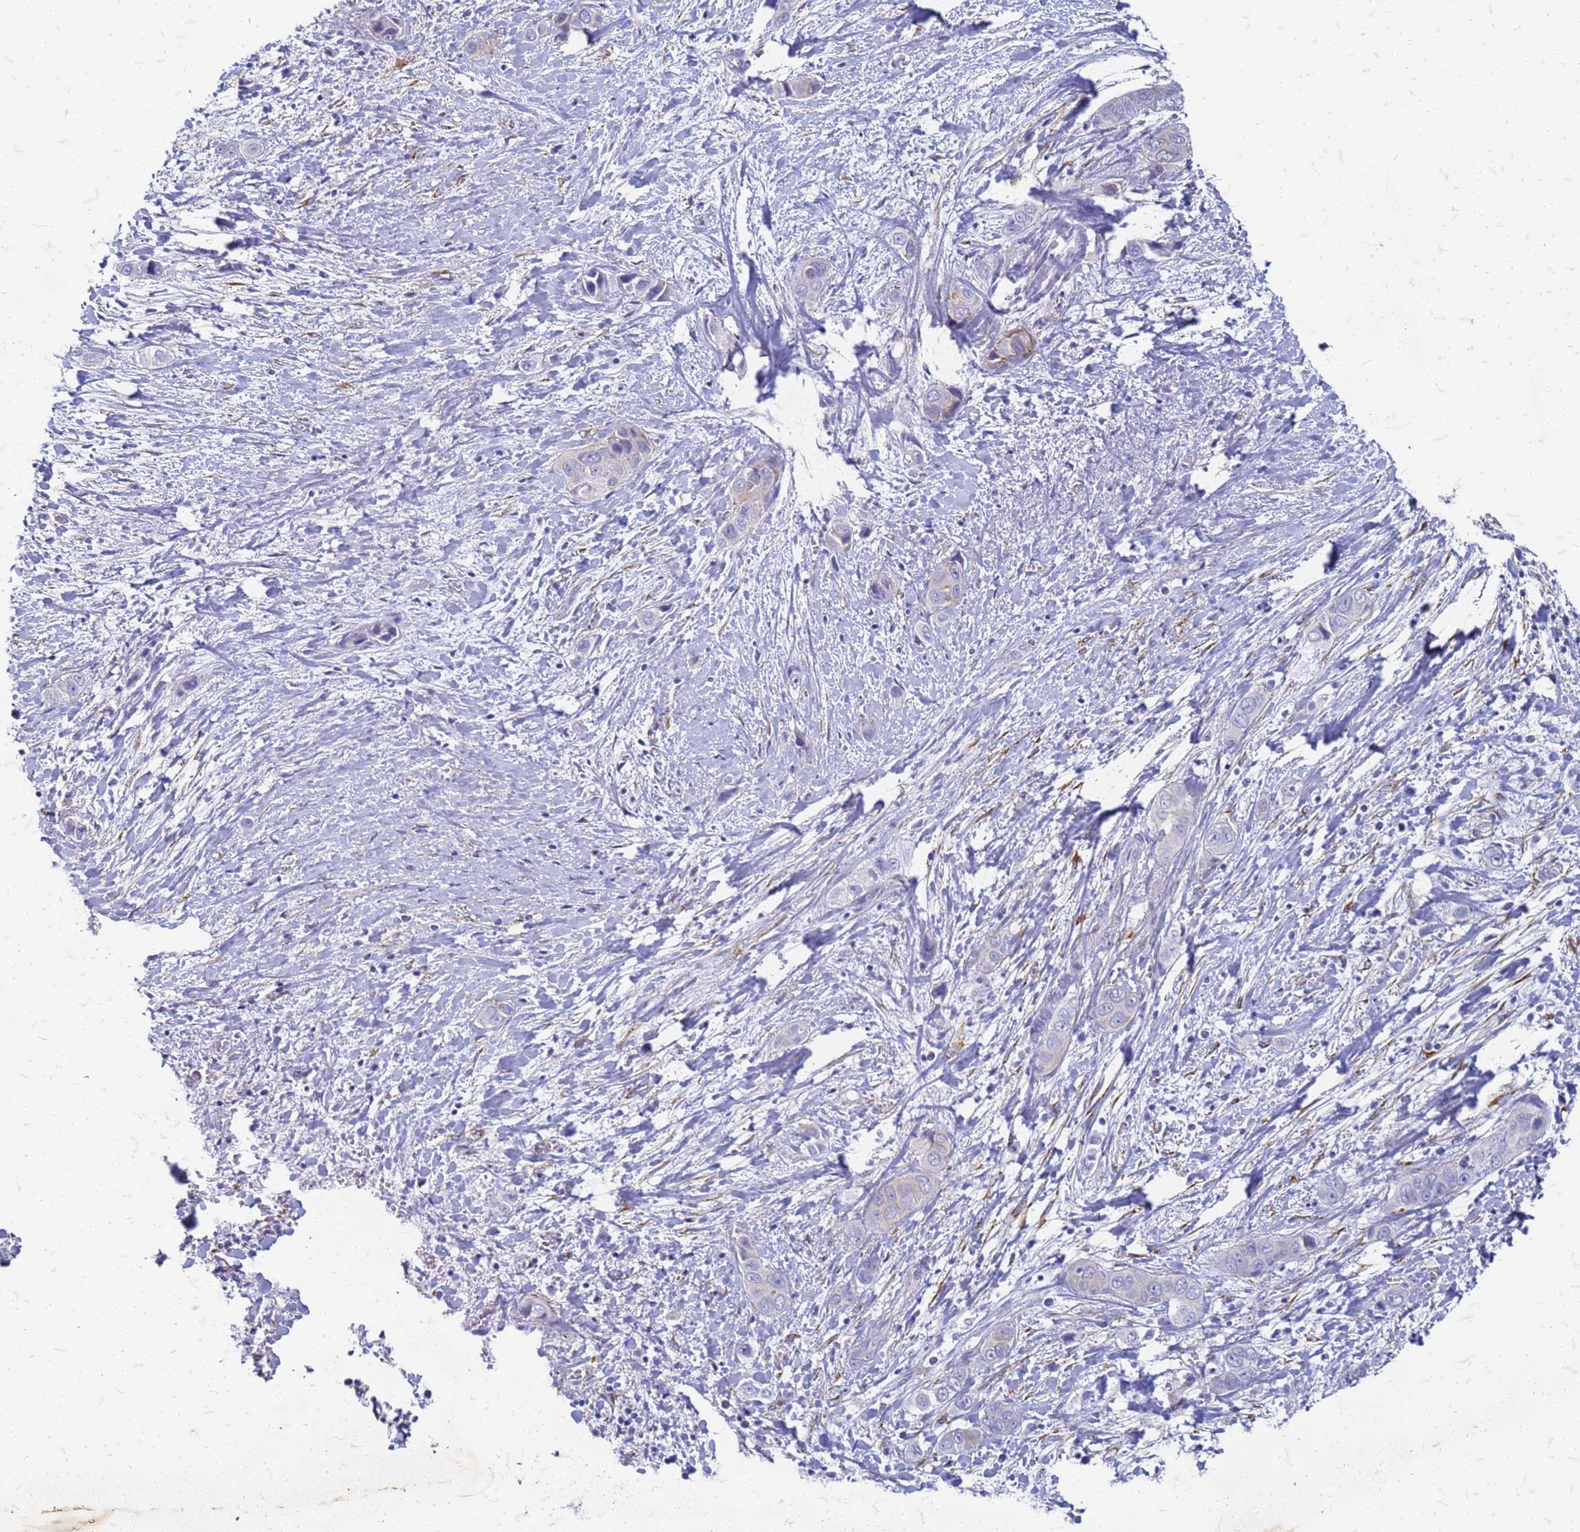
{"staining": {"intensity": "negative", "quantity": "none", "location": "none"}, "tissue": "liver cancer", "cell_type": "Tumor cells", "image_type": "cancer", "snomed": [{"axis": "morphology", "description": "Cholangiocarcinoma"}, {"axis": "topography", "description": "Liver"}], "caption": "Liver cancer stained for a protein using immunohistochemistry exhibits no expression tumor cells.", "gene": "TRIM64B", "patient": {"sex": "female", "age": 52}}